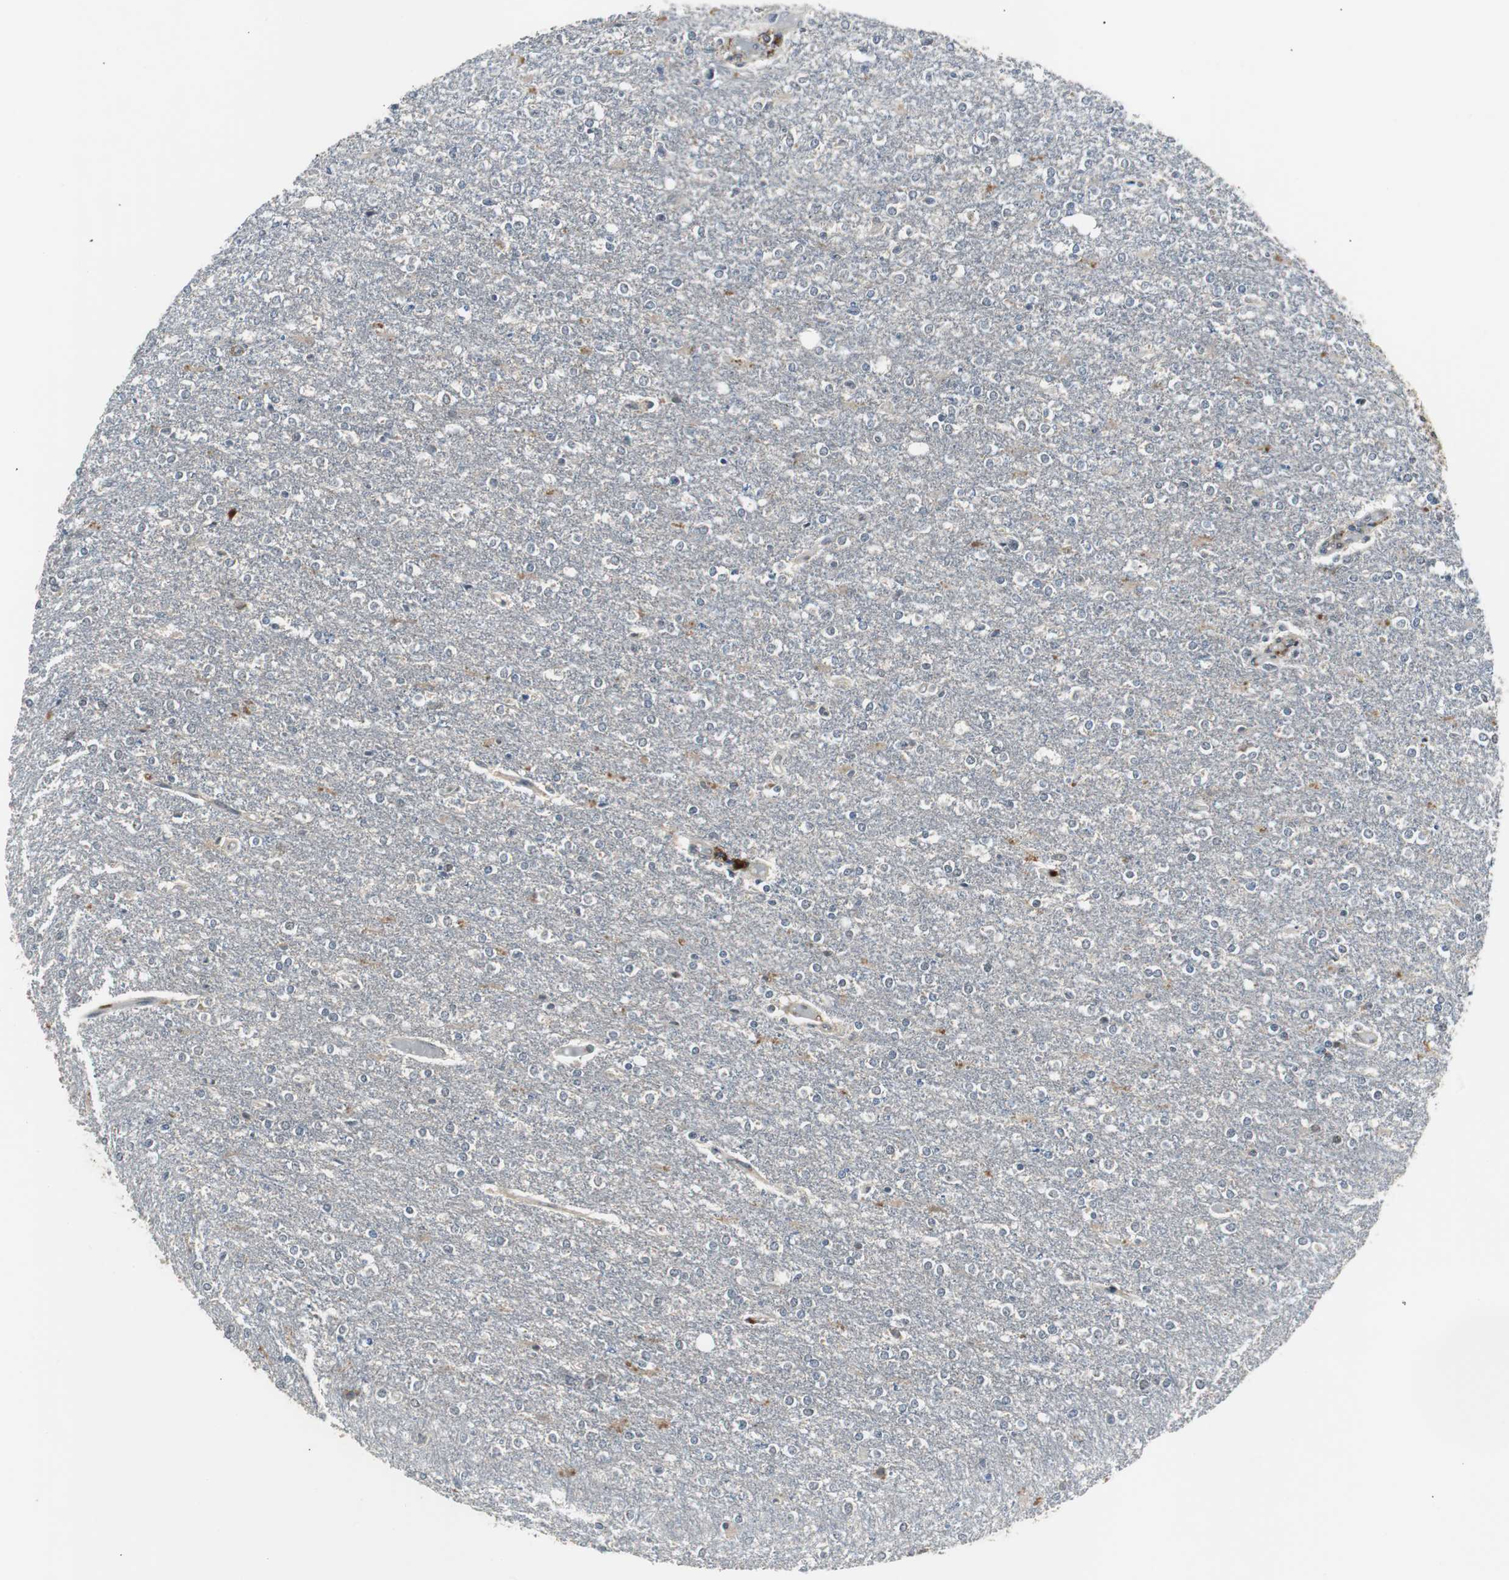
{"staining": {"intensity": "weak", "quantity": ">75%", "location": "cytoplasmic/membranous"}, "tissue": "glioma", "cell_type": "Tumor cells", "image_type": "cancer", "snomed": [{"axis": "morphology", "description": "Glioma, malignant, High grade"}, {"axis": "topography", "description": "Cerebral cortex"}], "caption": "Immunohistochemistry (IHC) photomicrograph of human malignant high-grade glioma stained for a protein (brown), which exhibits low levels of weak cytoplasmic/membranous staining in about >75% of tumor cells.", "gene": "ZMPSTE24", "patient": {"sex": "male", "age": 76}}